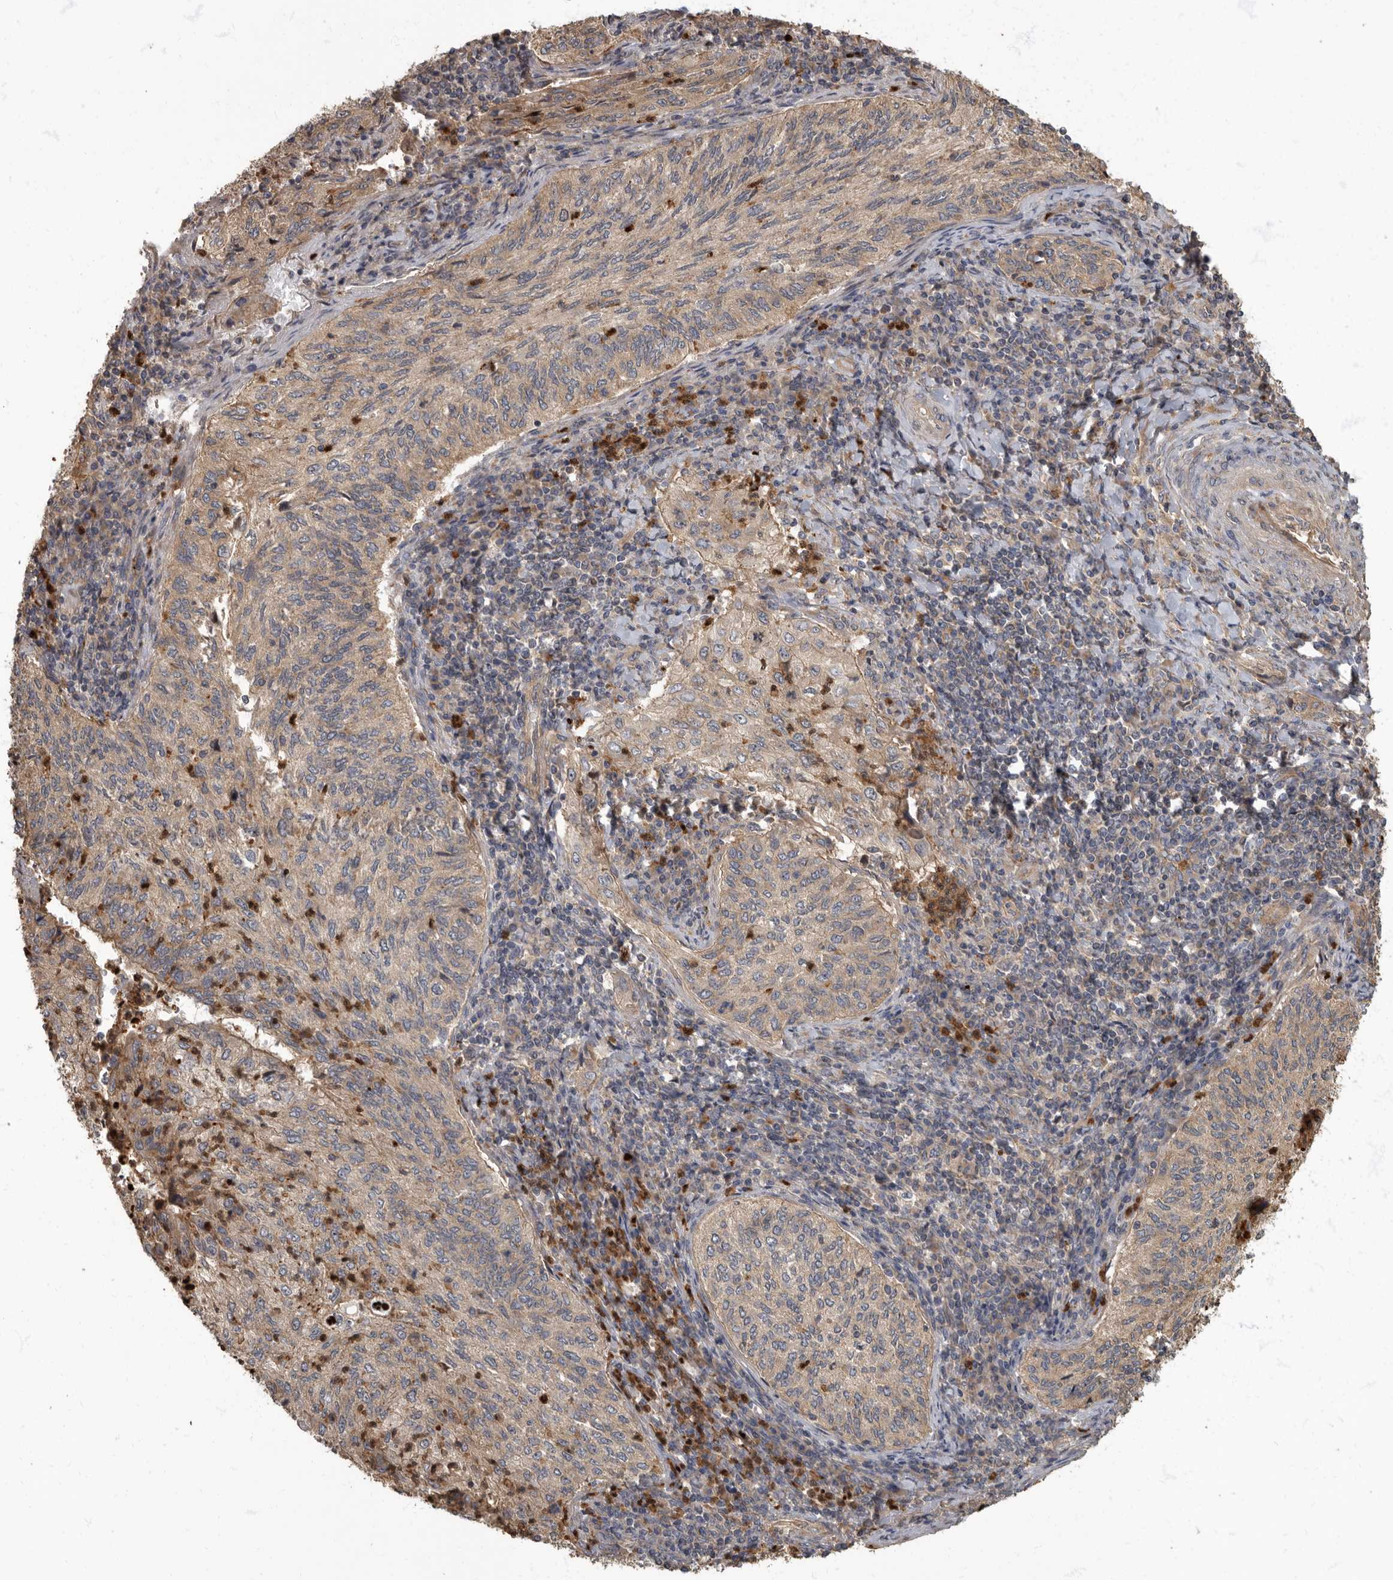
{"staining": {"intensity": "weak", "quantity": ">75%", "location": "cytoplasmic/membranous"}, "tissue": "cervical cancer", "cell_type": "Tumor cells", "image_type": "cancer", "snomed": [{"axis": "morphology", "description": "Squamous cell carcinoma, NOS"}, {"axis": "topography", "description": "Cervix"}], "caption": "This is an image of immunohistochemistry staining of cervical squamous cell carcinoma, which shows weak staining in the cytoplasmic/membranous of tumor cells.", "gene": "DAAM1", "patient": {"sex": "female", "age": 30}}